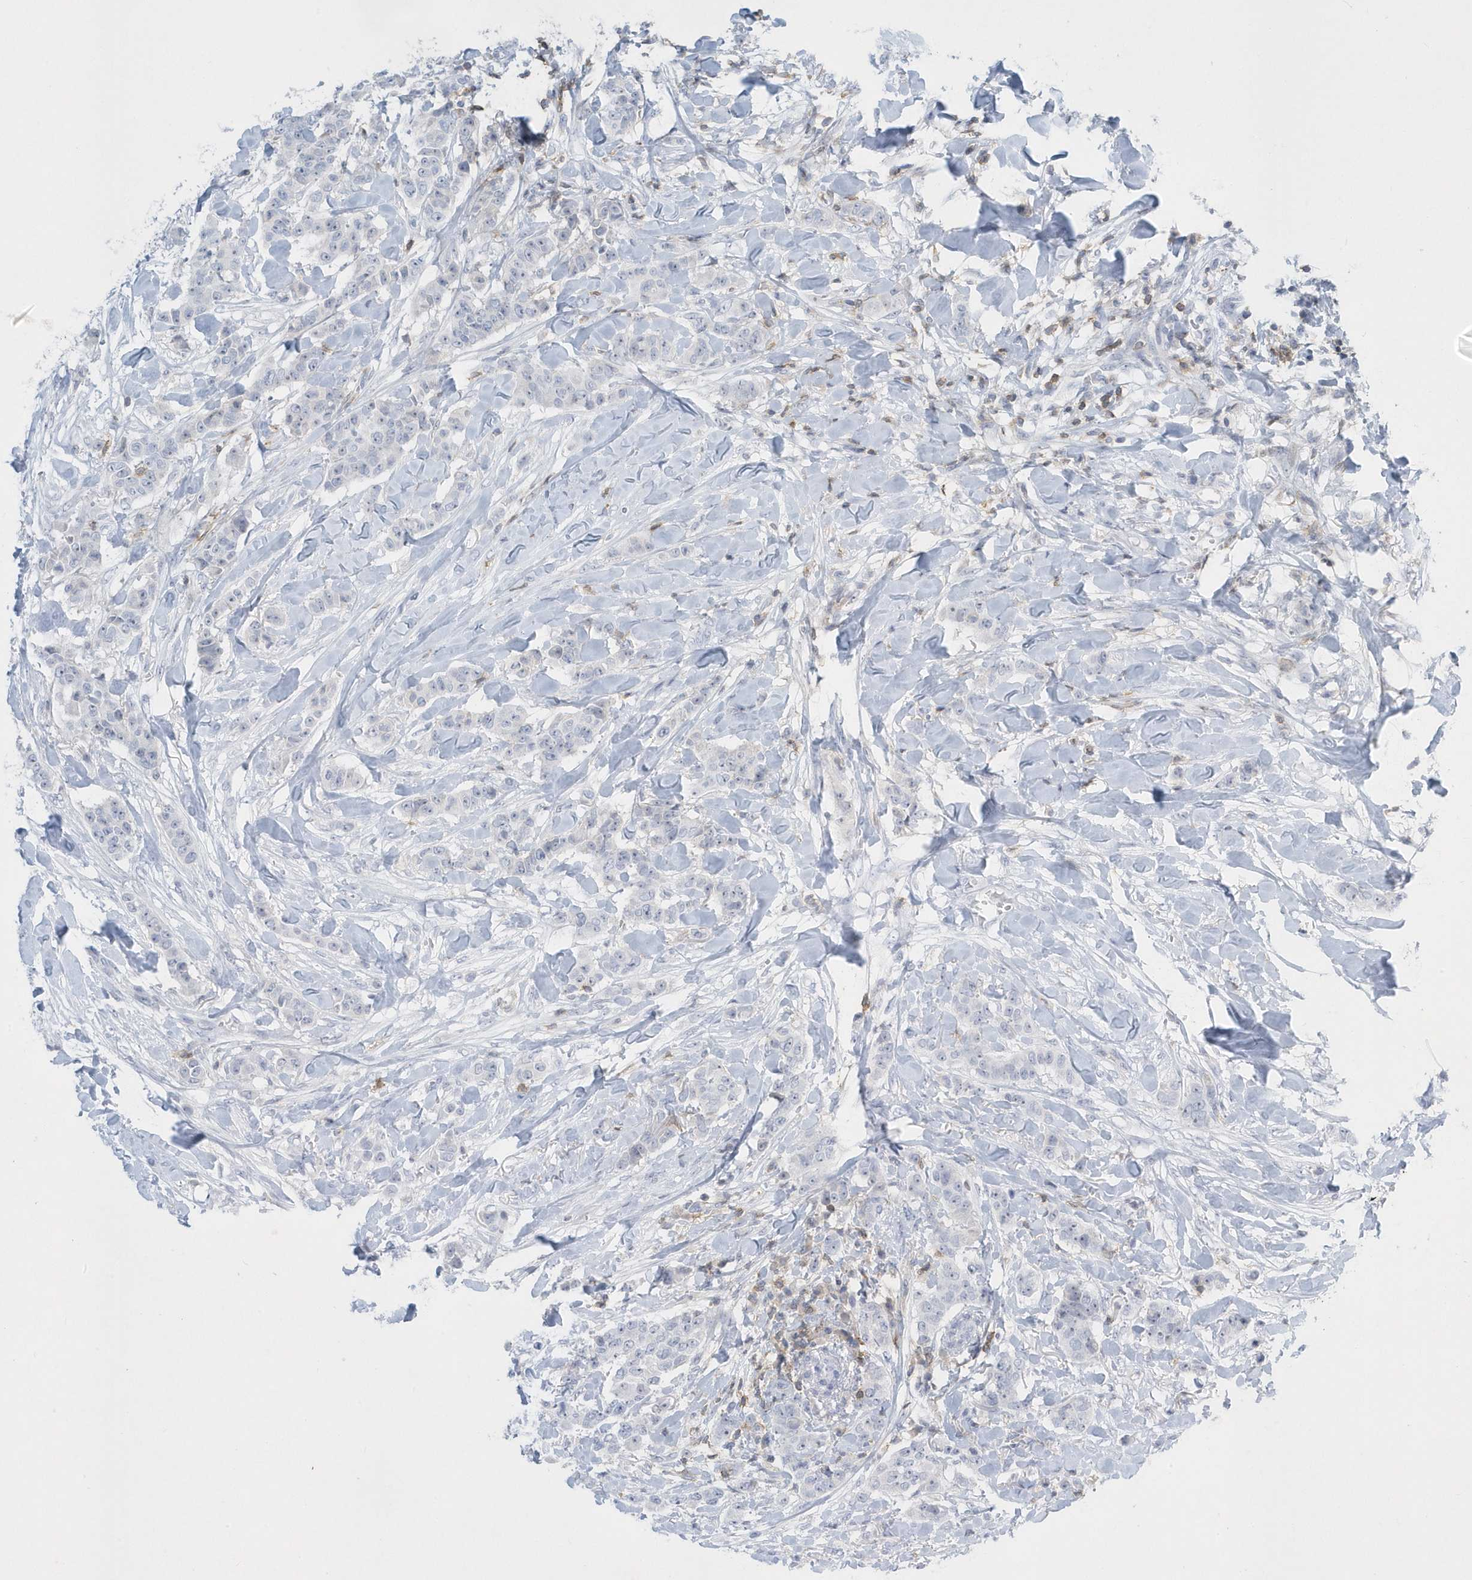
{"staining": {"intensity": "negative", "quantity": "none", "location": "none"}, "tissue": "breast cancer", "cell_type": "Tumor cells", "image_type": "cancer", "snomed": [{"axis": "morphology", "description": "Duct carcinoma"}, {"axis": "topography", "description": "Breast"}], "caption": "This is a image of IHC staining of breast infiltrating ductal carcinoma, which shows no expression in tumor cells.", "gene": "PSD4", "patient": {"sex": "female", "age": 40}}